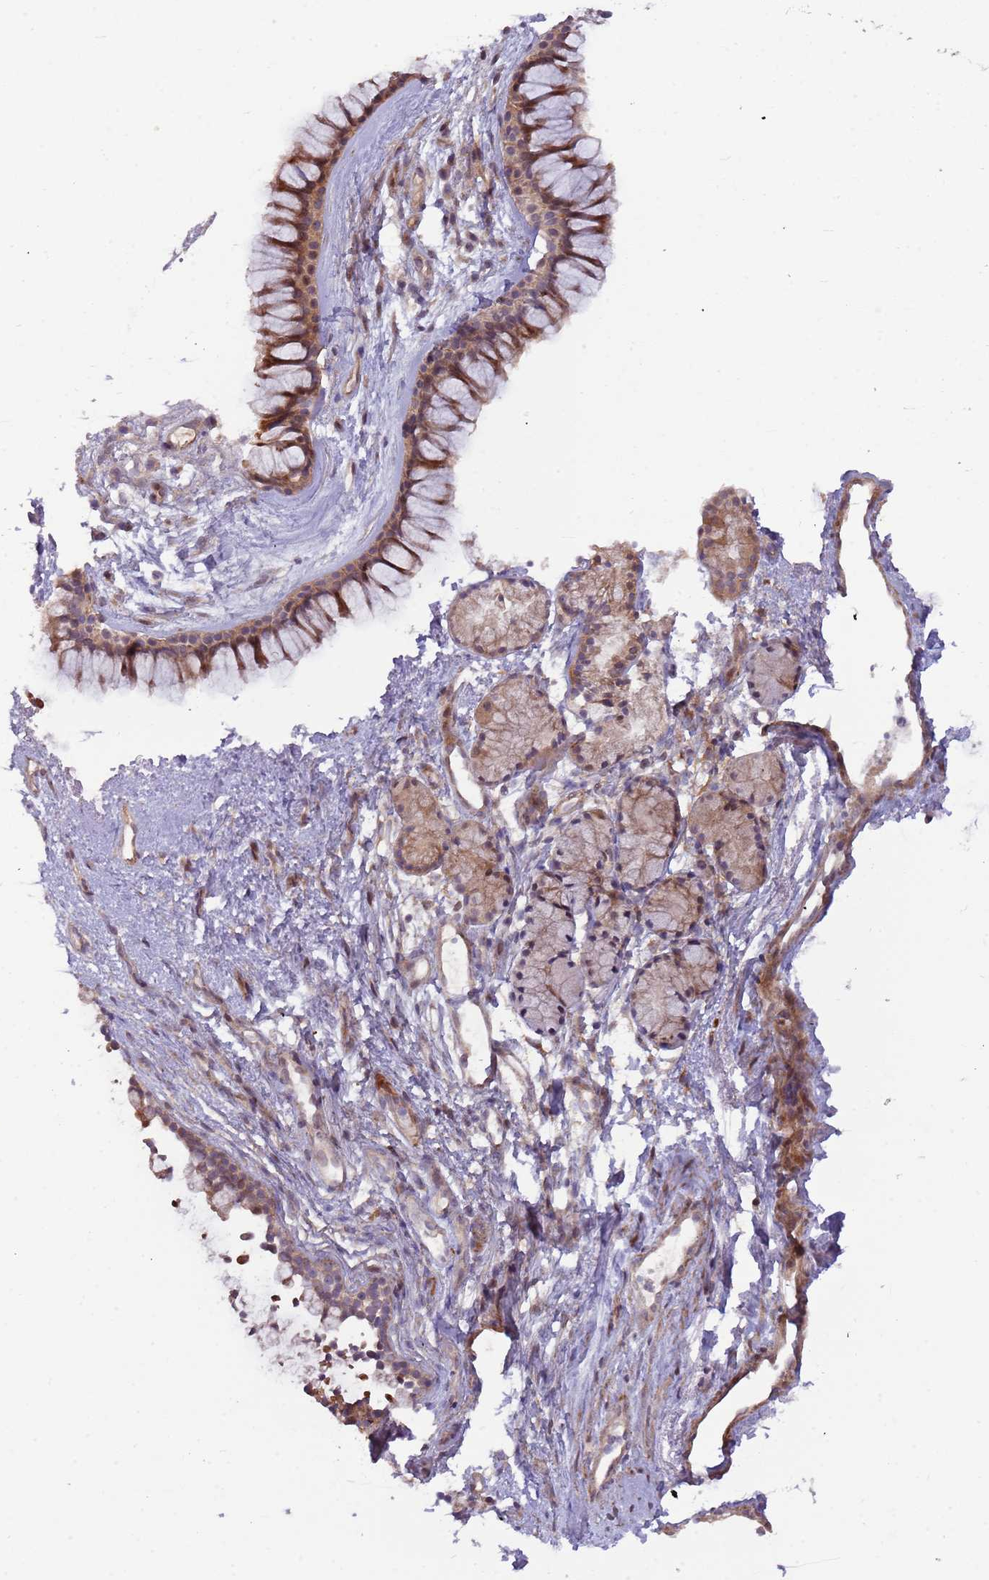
{"staining": {"intensity": "moderate", "quantity": ">75%", "location": "cytoplasmic/membranous,nuclear"}, "tissue": "nasopharynx", "cell_type": "Respiratory epithelial cells", "image_type": "normal", "snomed": [{"axis": "morphology", "description": "Normal tissue, NOS"}, {"axis": "topography", "description": "Nasopharynx"}], "caption": "Brown immunohistochemical staining in benign nasopharynx demonstrates moderate cytoplasmic/membranous,nuclear positivity in about >75% of respiratory epithelial cells.", "gene": "TRAPPC6B", "patient": {"sex": "male", "age": 82}}